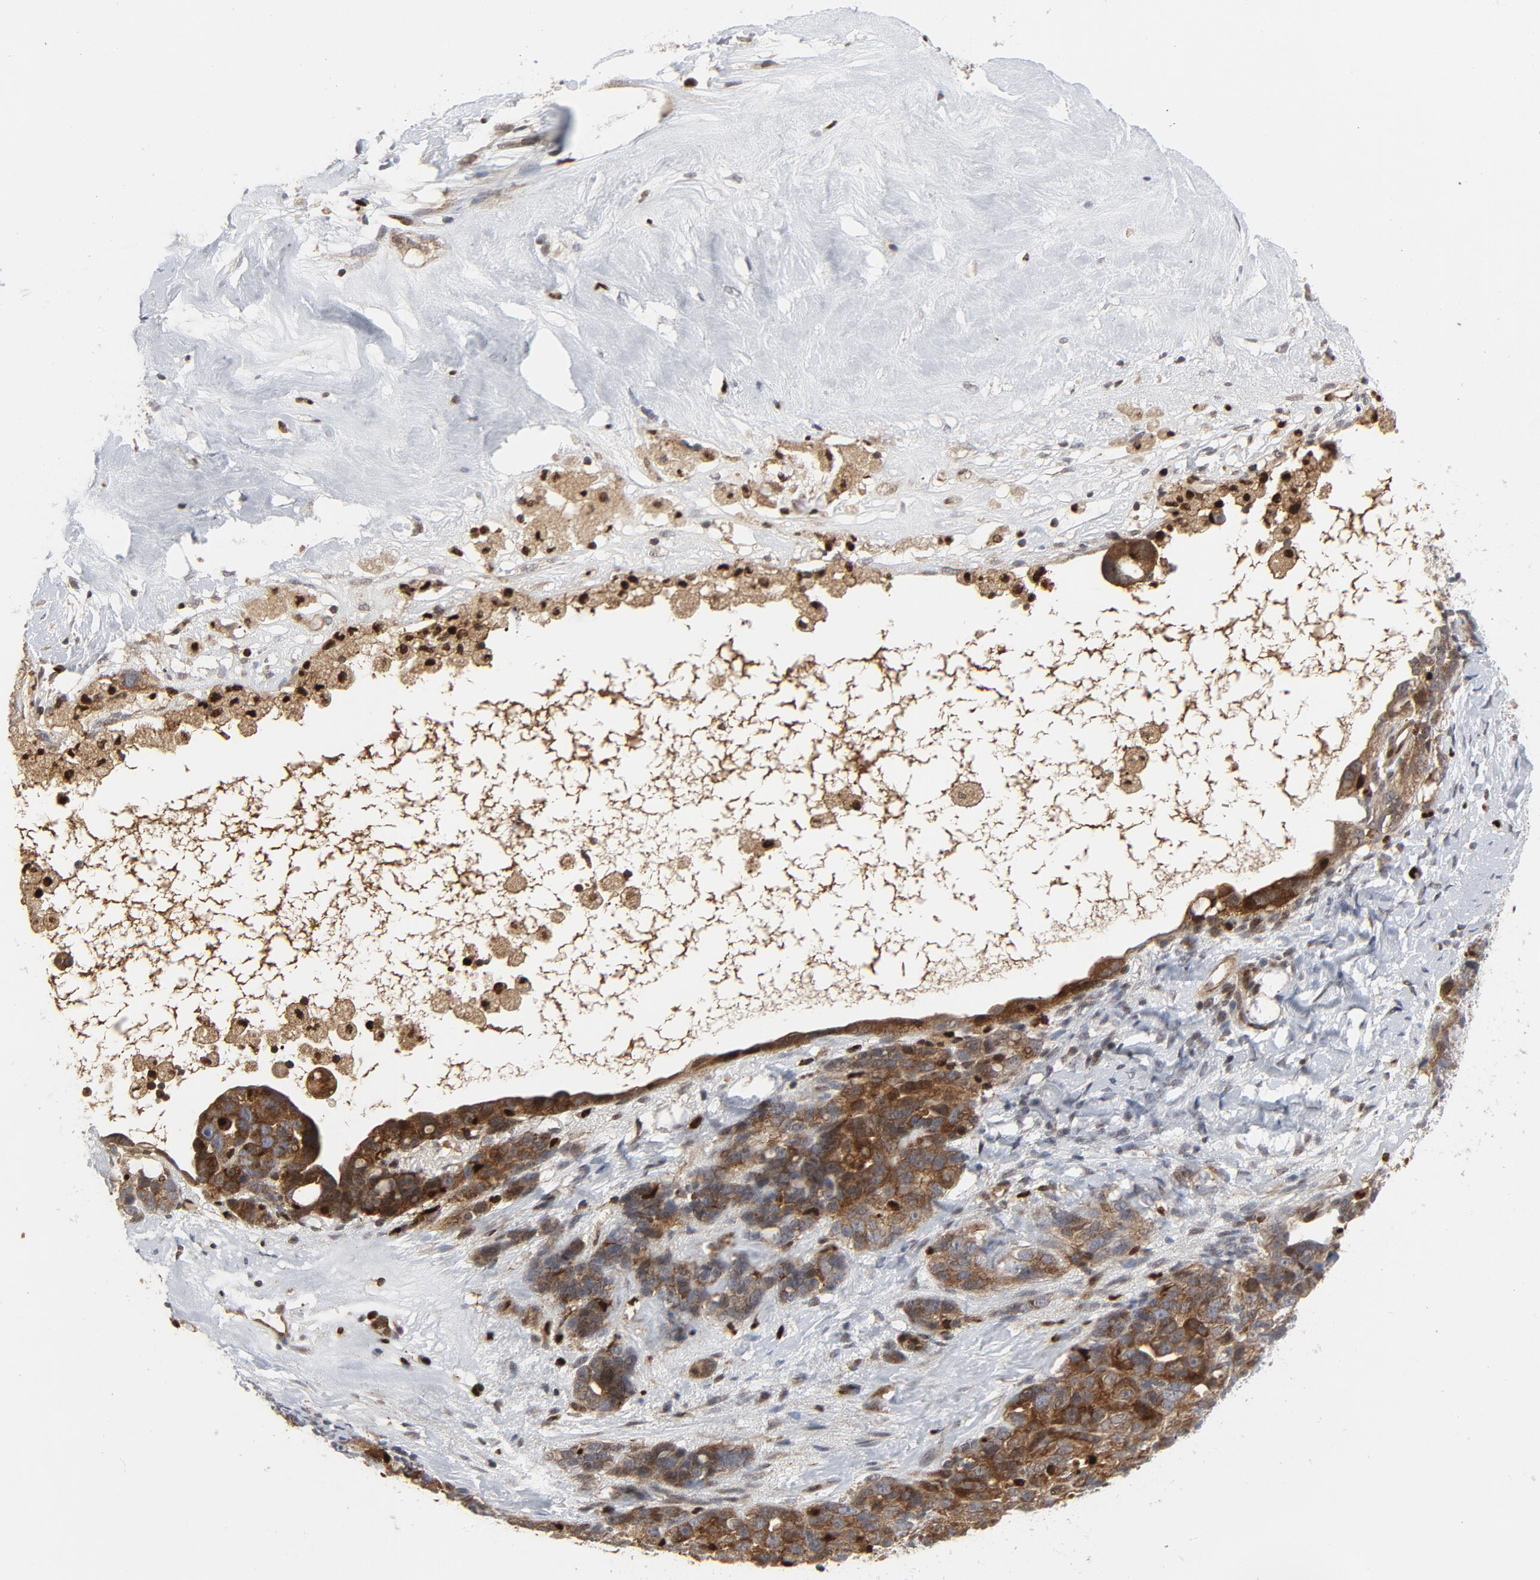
{"staining": {"intensity": "moderate", "quantity": ">75%", "location": "cytoplasmic/membranous"}, "tissue": "ovarian cancer", "cell_type": "Tumor cells", "image_type": "cancer", "snomed": [{"axis": "morphology", "description": "Cystadenocarcinoma, serous, NOS"}, {"axis": "topography", "description": "Ovary"}], "caption": "Protein staining by immunohistochemistry reveals moderate cytoplasmic/membranous expression in about >75% of tumor cells in serous cystadenocarcinoma (ovarian).", "gene": "YES1", "patient": {"sex": "female", "age": 66}}